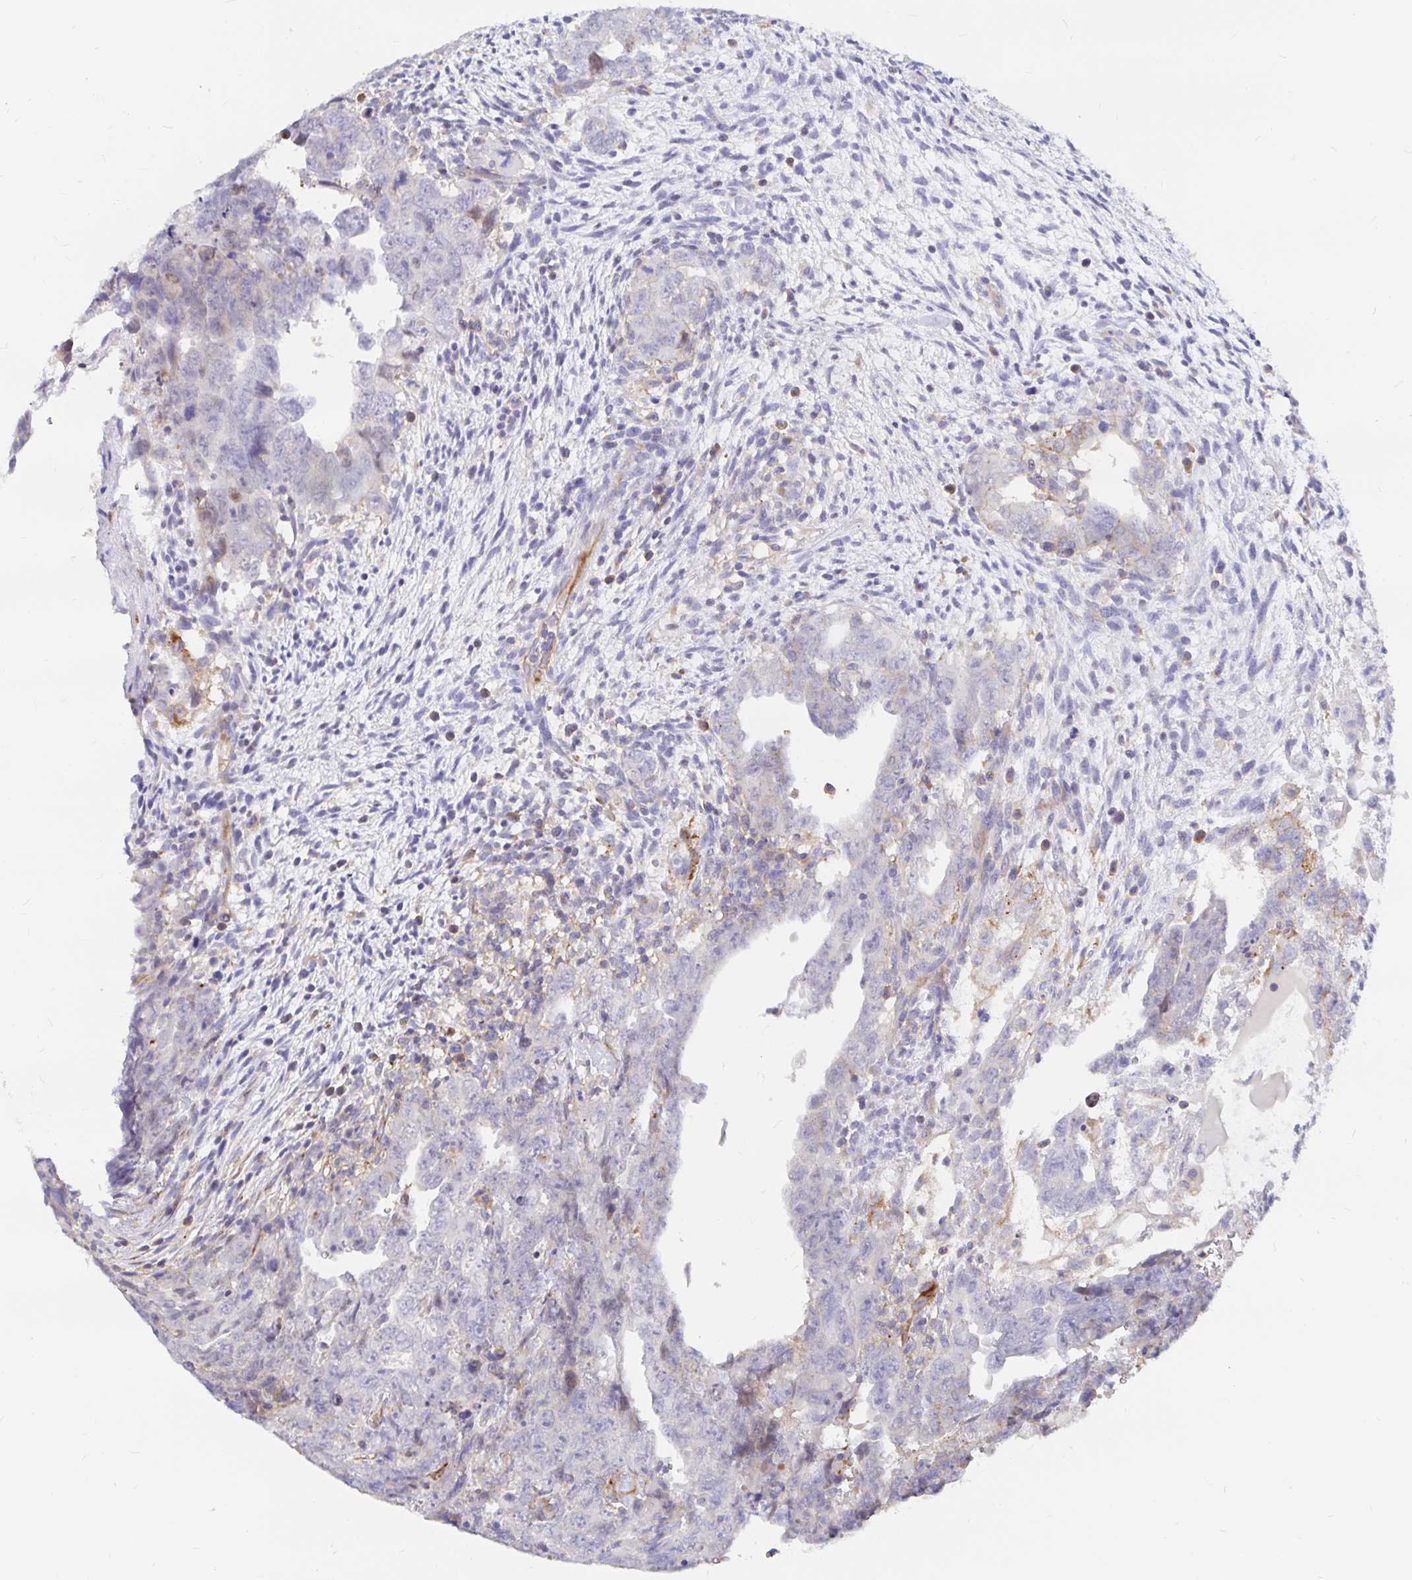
{"staining": {"intensity": "negative", "quantity": "none", "location": "none"}, "tissue": "testis cancer", "cell_type": "Tumor cells", "image_type": "cancer", "snomed": [{"axis": "morphology", "description": "Carcinoma, Embryonal, NOS"}, {"axis": "topography", "description": "Testis"}], "caption": "DAB immunohistochemical staining of human testis embryonal carcinoma demonstrates no significant positivity in tumor cells. (Brightfield microscopy of DAB (3,3'-diaminobenzidine) immunohistochemistry (IHC) at high magnification).", "gene": "KCTD19", "patient": {"sex": "male", "age": 24}}